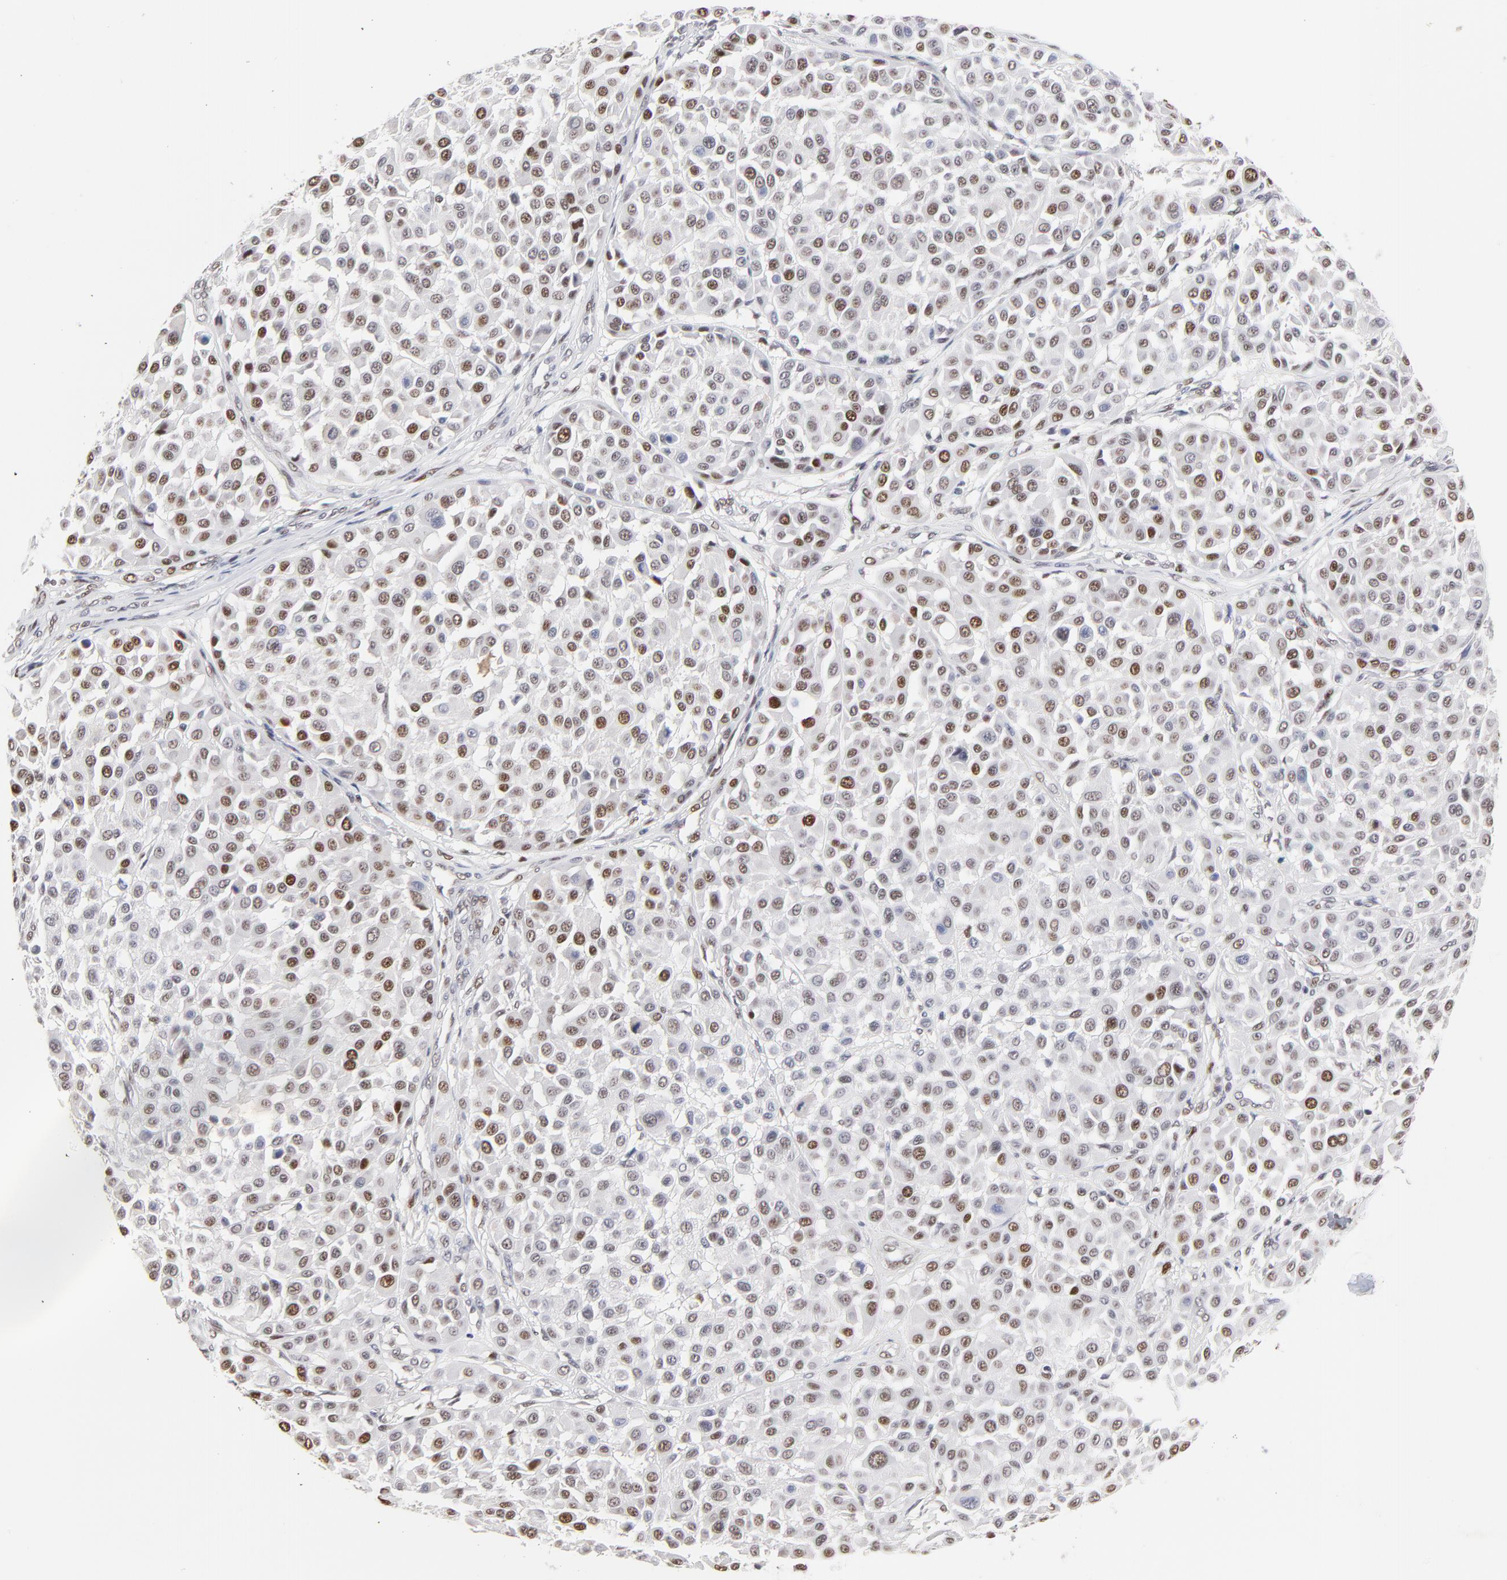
{"staining": {"intensity": "moderate", "quantity": "25%-75%", "location": "nuclear"}, "tissue": "melanoma", "cell_type": "Tumor cells", "image_type": "cancer", "snomed": [{"axis": "morphology", "description": "Malignant melanoma, Metastatic site"}, {"axis": "topography", "description": "Soft tissue"}], "caption": "A histopathology image showing moderate nuclear staining in approximately 25%-75% of tumor cells in malignant melanoma (metastatic site), as visualized by brown immunohistochemical staining.", "gene": "OGFOD1", "patient": {"sex": "male", "age": 41}}